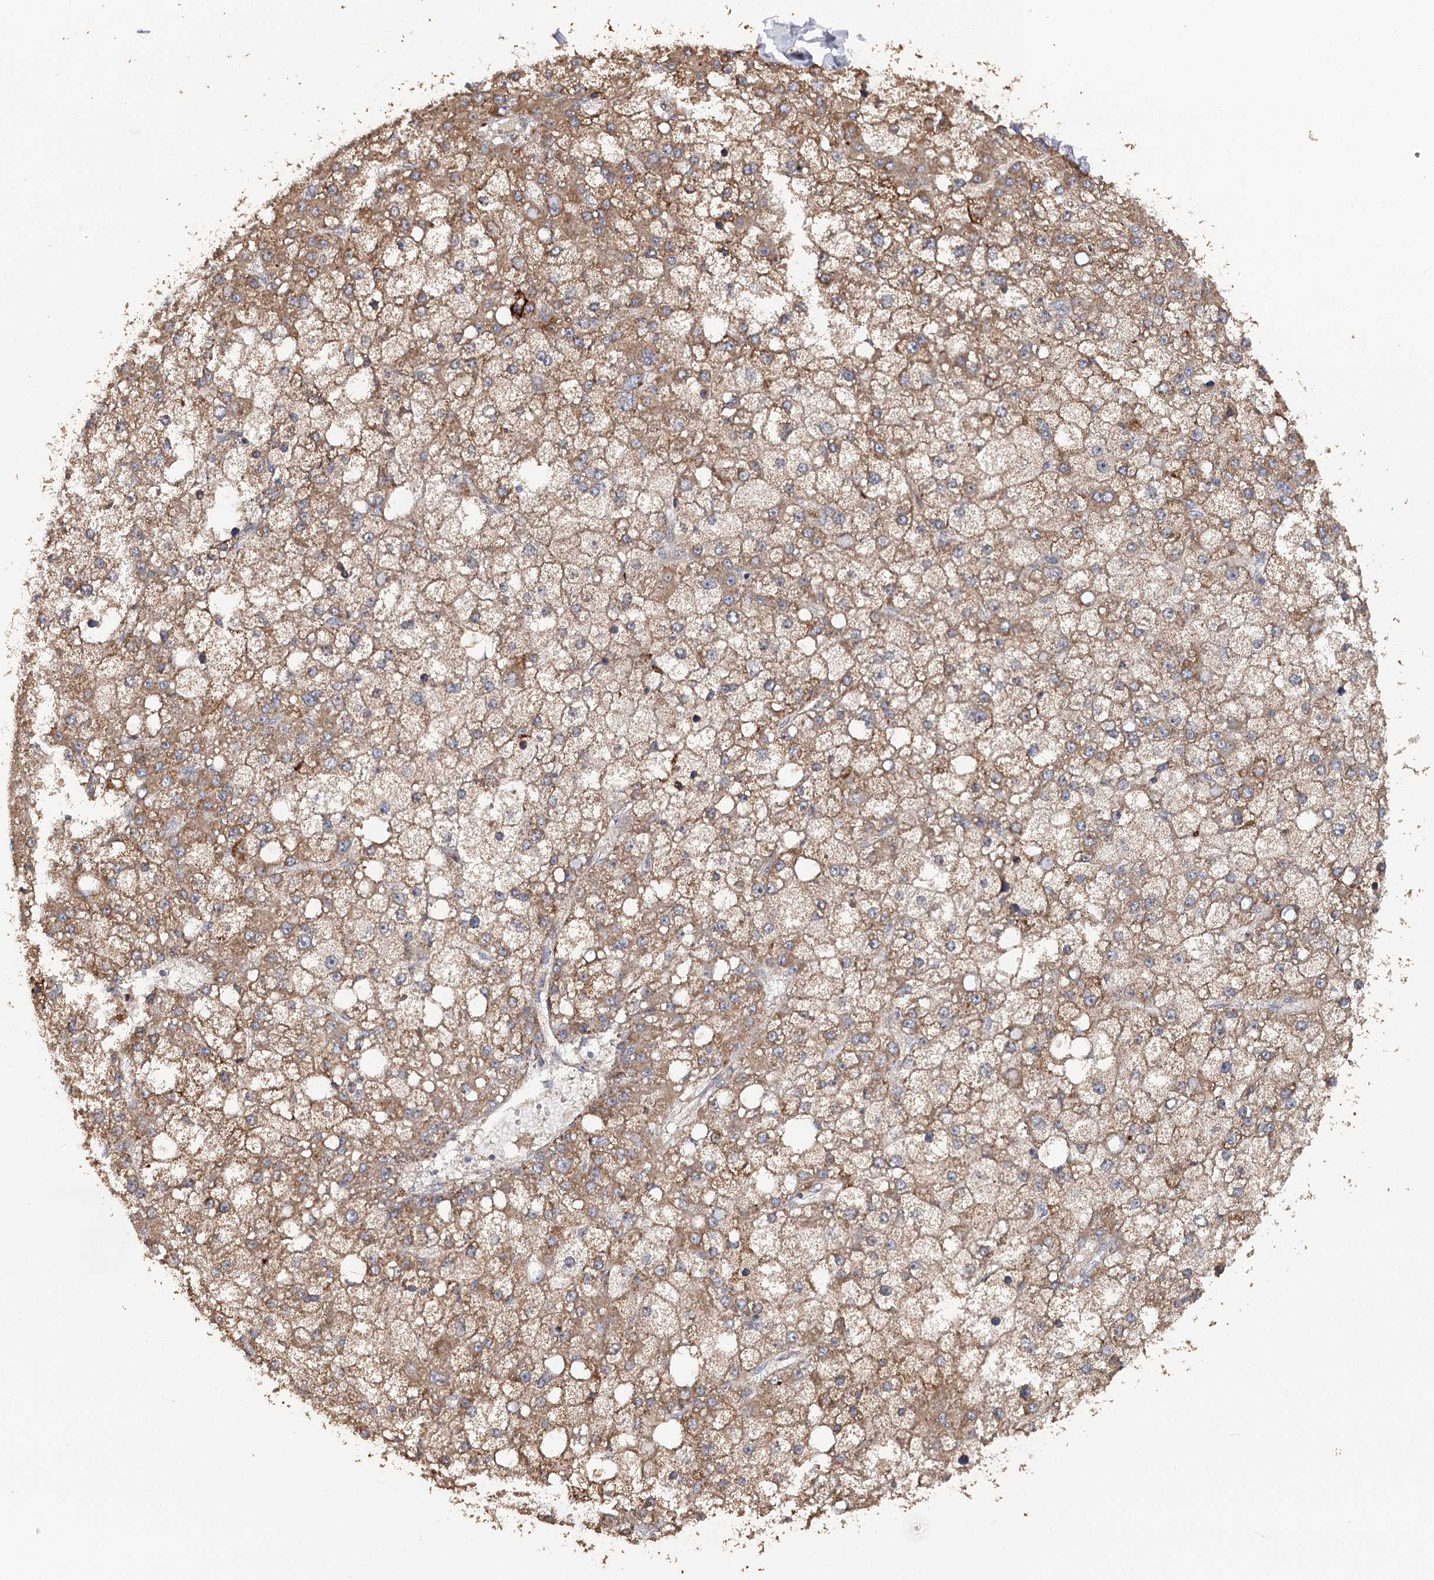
{"staining": {"intensity": "moderate", "quantity": ">75%", "location": "cytoplasmic/membranous"}, "tissue": "liver cancer", "cell_type": "Tumor cells", "image_type": "cancer", "snomed": [{"axis": "morphology", "description": "Carcinoma, Hepatocellular, NOS"}, {"axis": "topography", "description": "Liver"}], "caption": "Protein expression analysis of human liver cancer reveals moderate cytoplasmic/membranous staining in approximately >75% of tumor cells. (DAB (3,3'-diaminobenzidine) IHC with brightfield microscopy, high magnification).", "gene": "ZNRF3", "patient": {"sex": "male", "age": 67}}